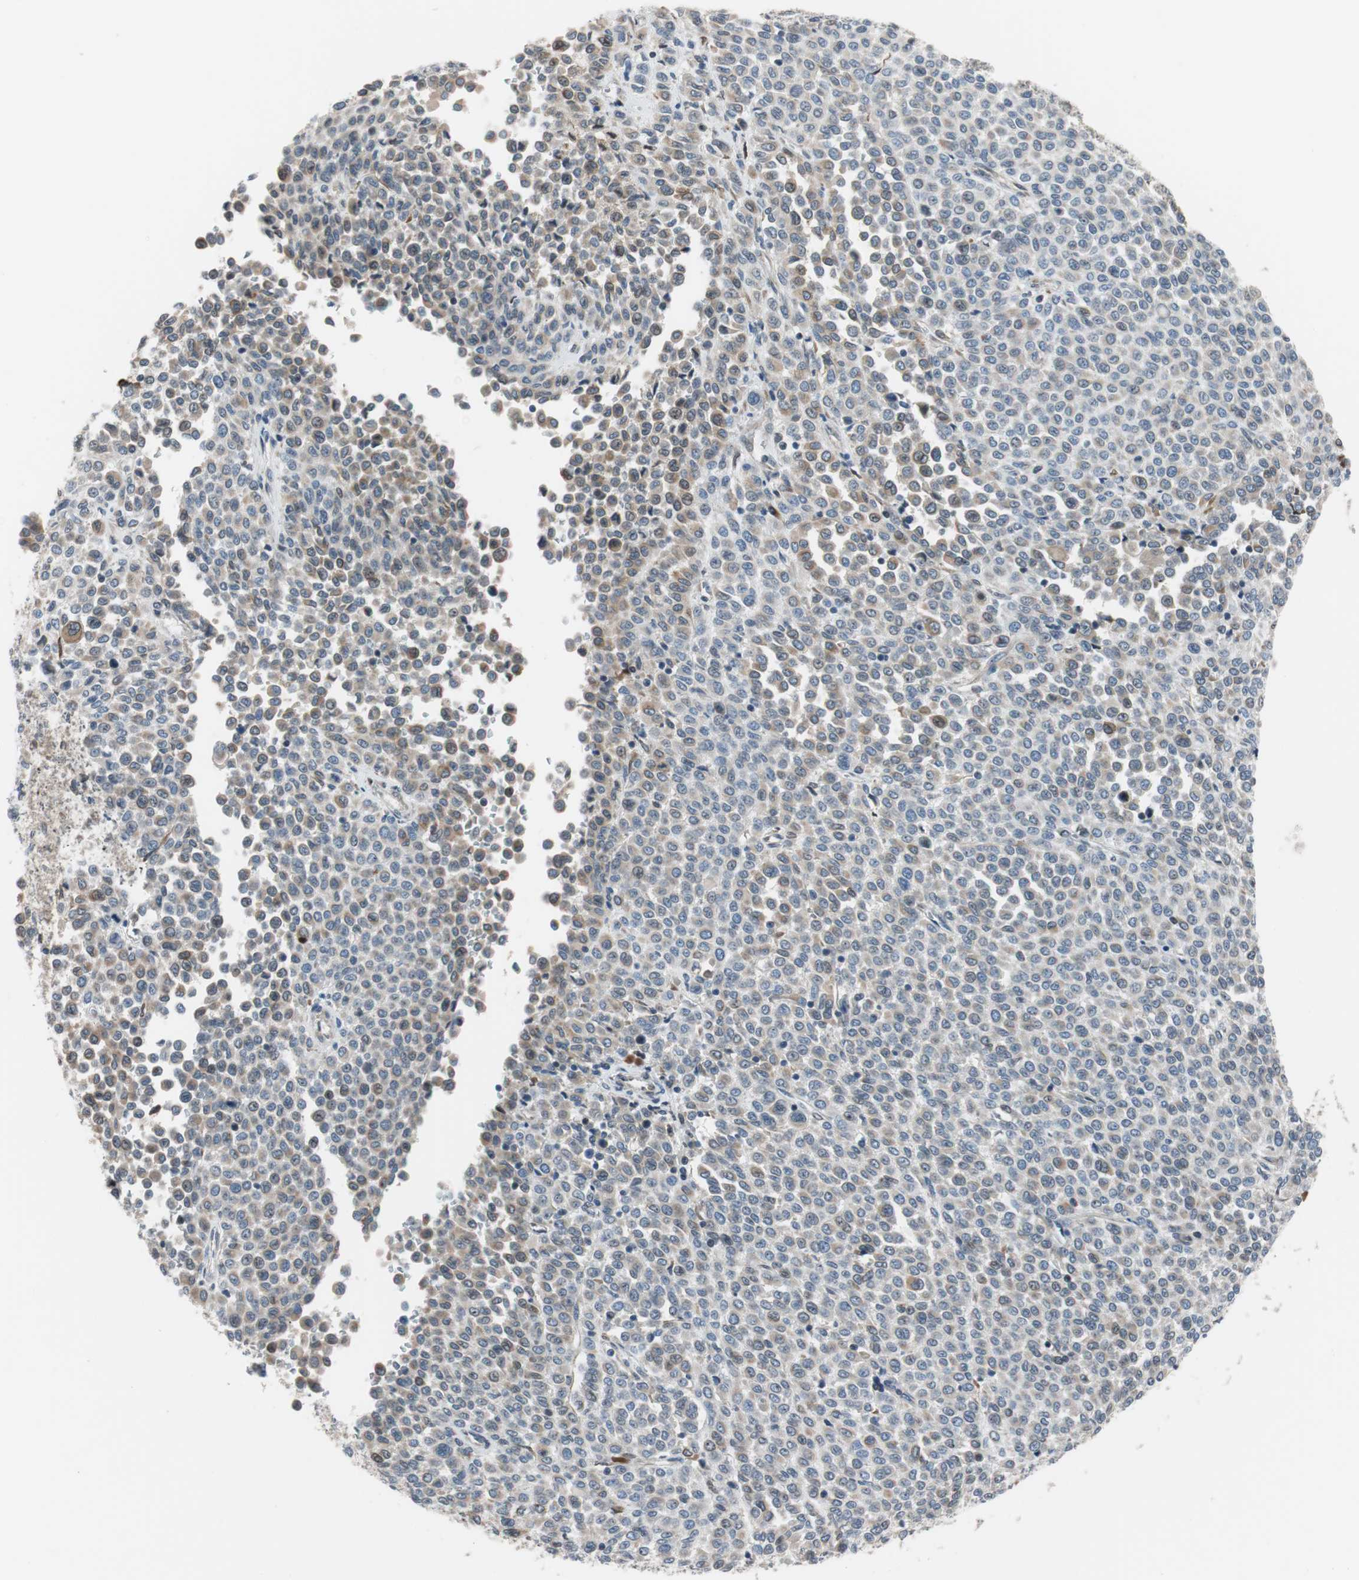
{"staining": {"intensity": "weak", "quantity": ">75%", "location": "cytoplasmic/membranous"}, "tissue": "melanoma", "cell_type": "Tumor cells", "image_type": "cancer", "snomed": [{"axis": "morphology", "description": "Malignant melanoma, Metastatic site"}, {"axis": "topography", "description": "Pancreas"}], "caption": "Weak cytoplasmic/membranous protein expression is seen in about >75% of tumor cells in malignant melanoma (metastatic site). The staining was performed using DAB (3,3'-diaminobenzidine) to visualize the protein expression in brown, while the nuclei were stained in blue with hematoxylin (Magnification: 20x).", "gene": "TMED7", "patient": {"sex": "female", "age": 30}}